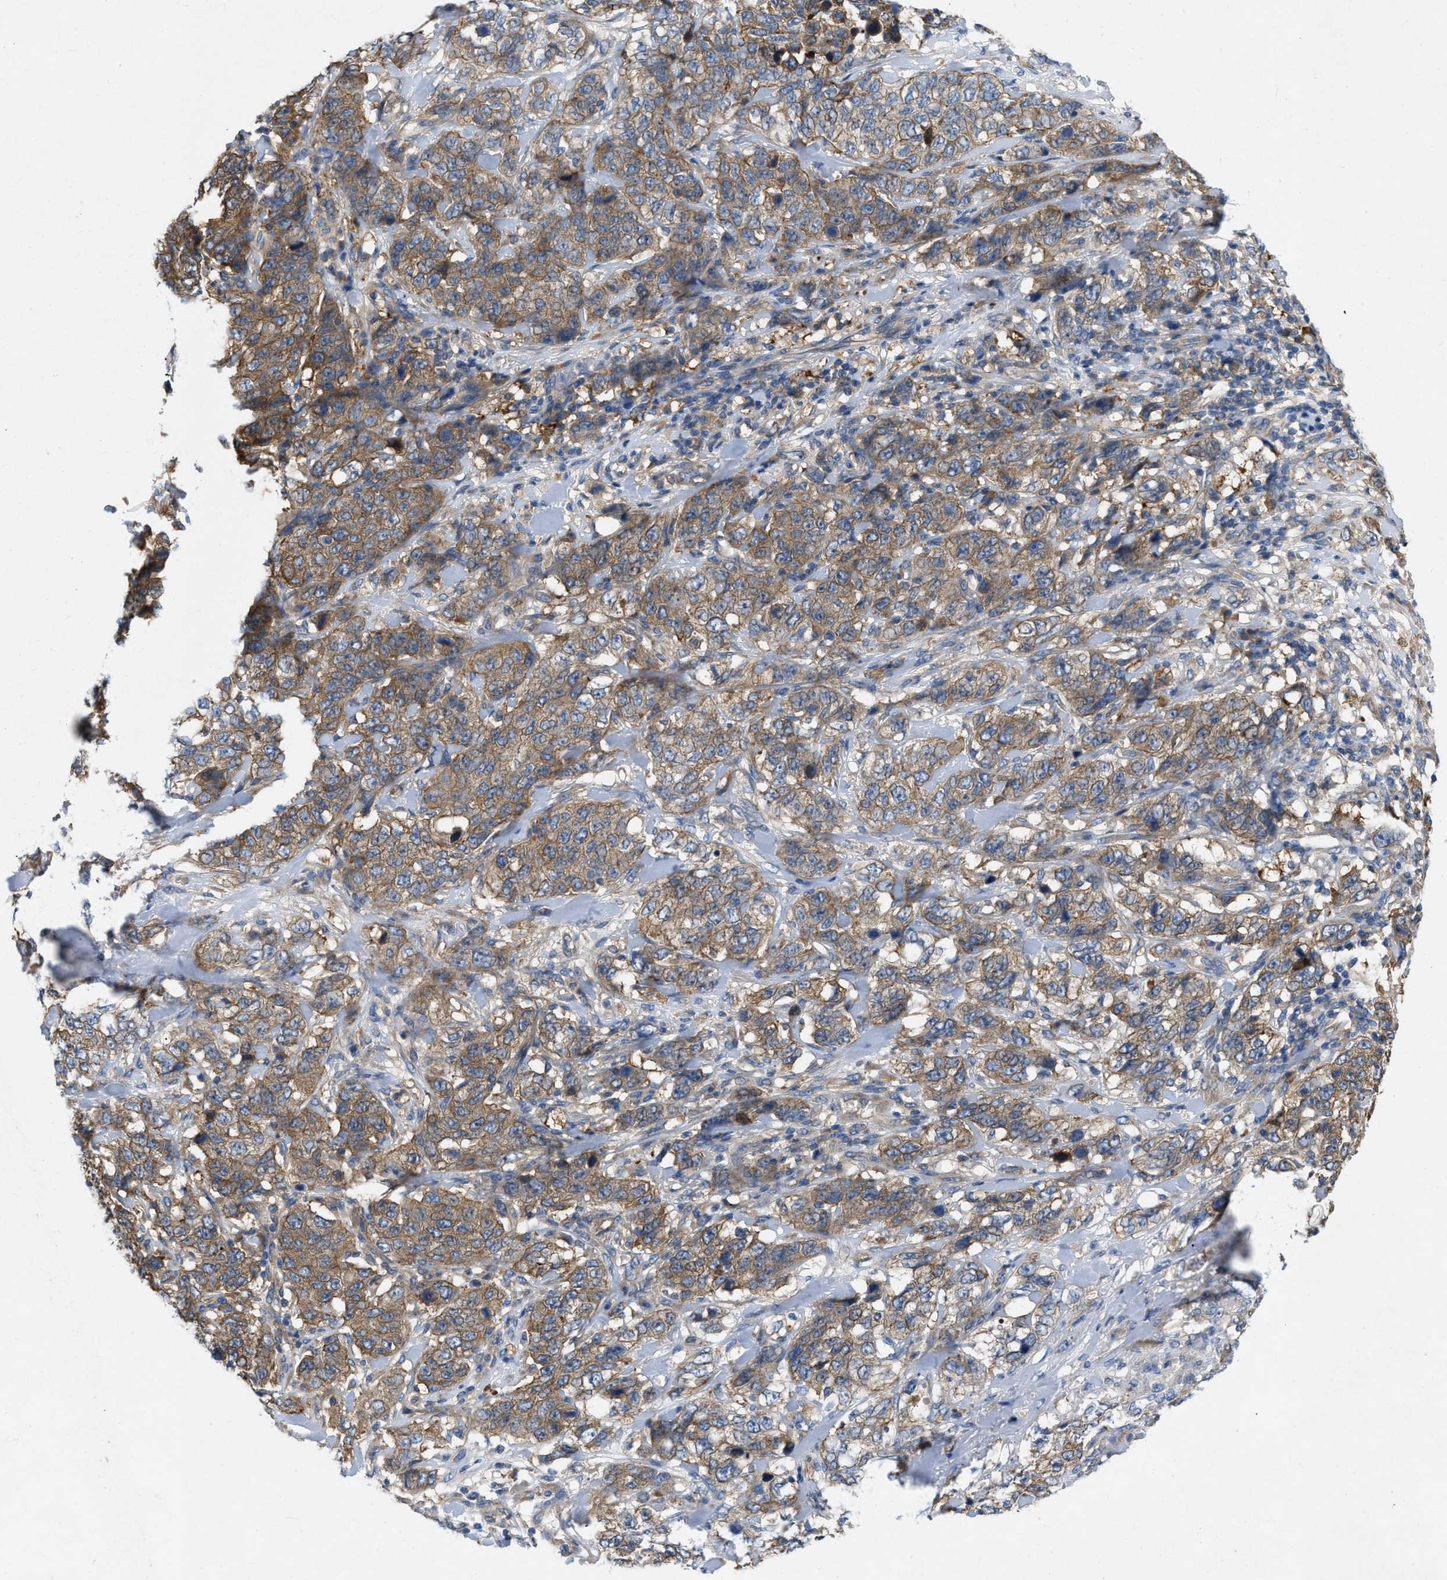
{"staining": {"intensity": "moderate", "quantity": ">75%", "location": "cytoplasmic/membranous"}, "tissue": "stomach cancer", "cell_type": "Tumor cells", "image_type": "cancer", "snomed": [{"axis": "morphology", "description": "Adenocarcinoma, NOS"}, {"axis": "topography", "description": "Stomach"}], "caption": "An image showing moderate cytoplasmic/membranous positivity in about >75% of tumor cells in stomach adenocarcinoma, as visualized by brown immunohistochemical staining.", "gene": "TMEM131", "patient": {"sex": "male", "age": 48}}